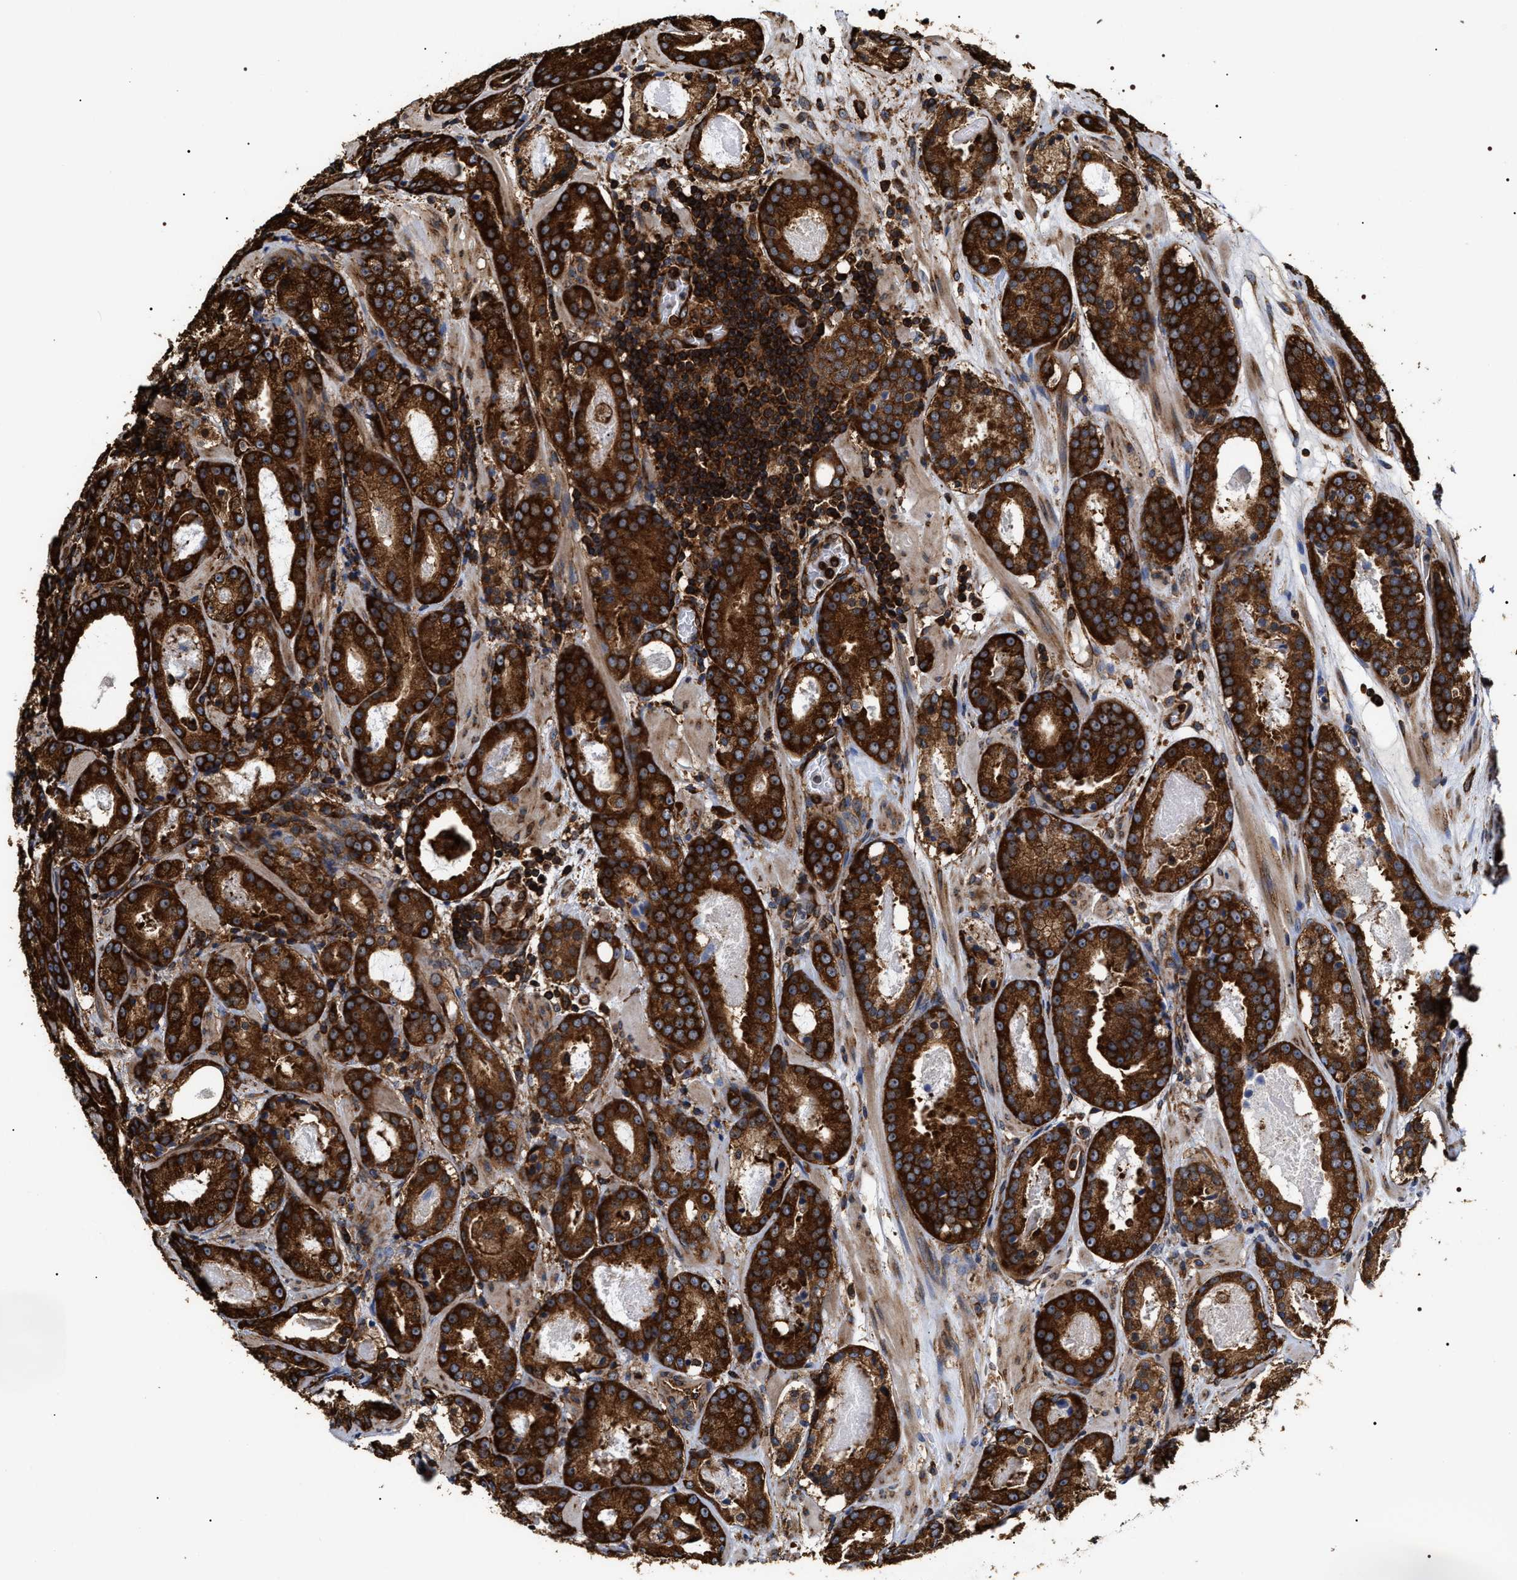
{"staining": {"intensity": "strong", "quantity": ">75%", "location": "cytoplasmic/membranous"}, "tissue": "prostate cancer", "cell_type": "Tumor cells", "image_type": "cancer", "snomed": [{"axis": "morphology", "description": "Adenocarcinoma, Low grade"}, {"axis": "topography", "description": "Prostate"}], "caption": "The photomicrograph displays staining of prostate cancer (low-grade adenocarcinoma), revealing strong cytoplasmic/membranous protein expression (brown color) within tumor cells.", "gene": "SERBP1", "patient": {"sex": "male", "age": 69}}